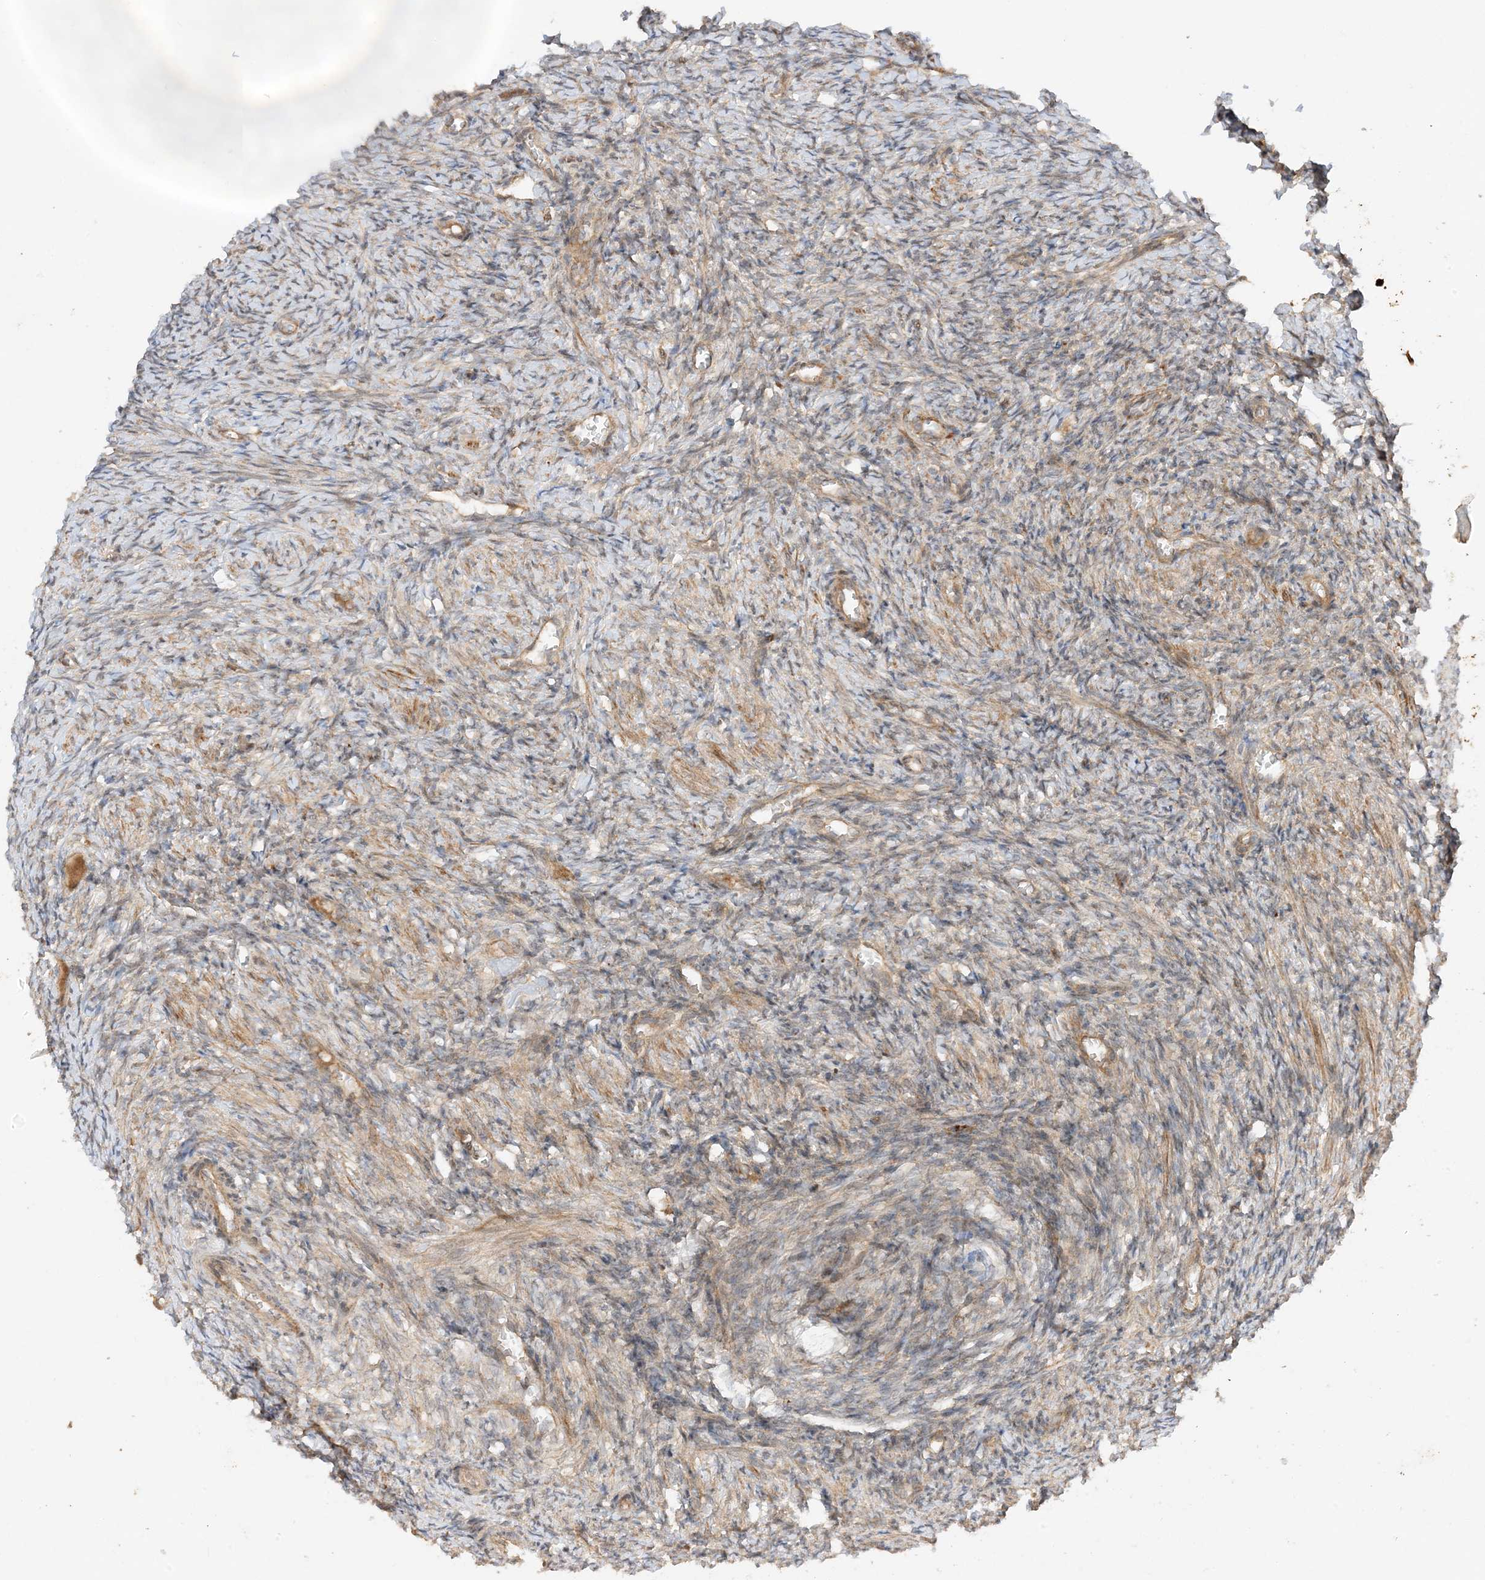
{"staining": {"intensity": "negative", "quantity": "none", "location": "none"}, "tissue": "ovary", "cell_type": "Ovarian stroma cells", "image_type": "normal", "snomed": [{"axis": "morphology", "description": "Normal tissue, NOS"}, {"axis": "topography", "description": "Ovary"}], "caption": "Image shows no significant protein staining in ovarian stroma cells of unremarkable ovary.", "gene": "XRN1", "patient": {"sex": "female", "age": 27}}